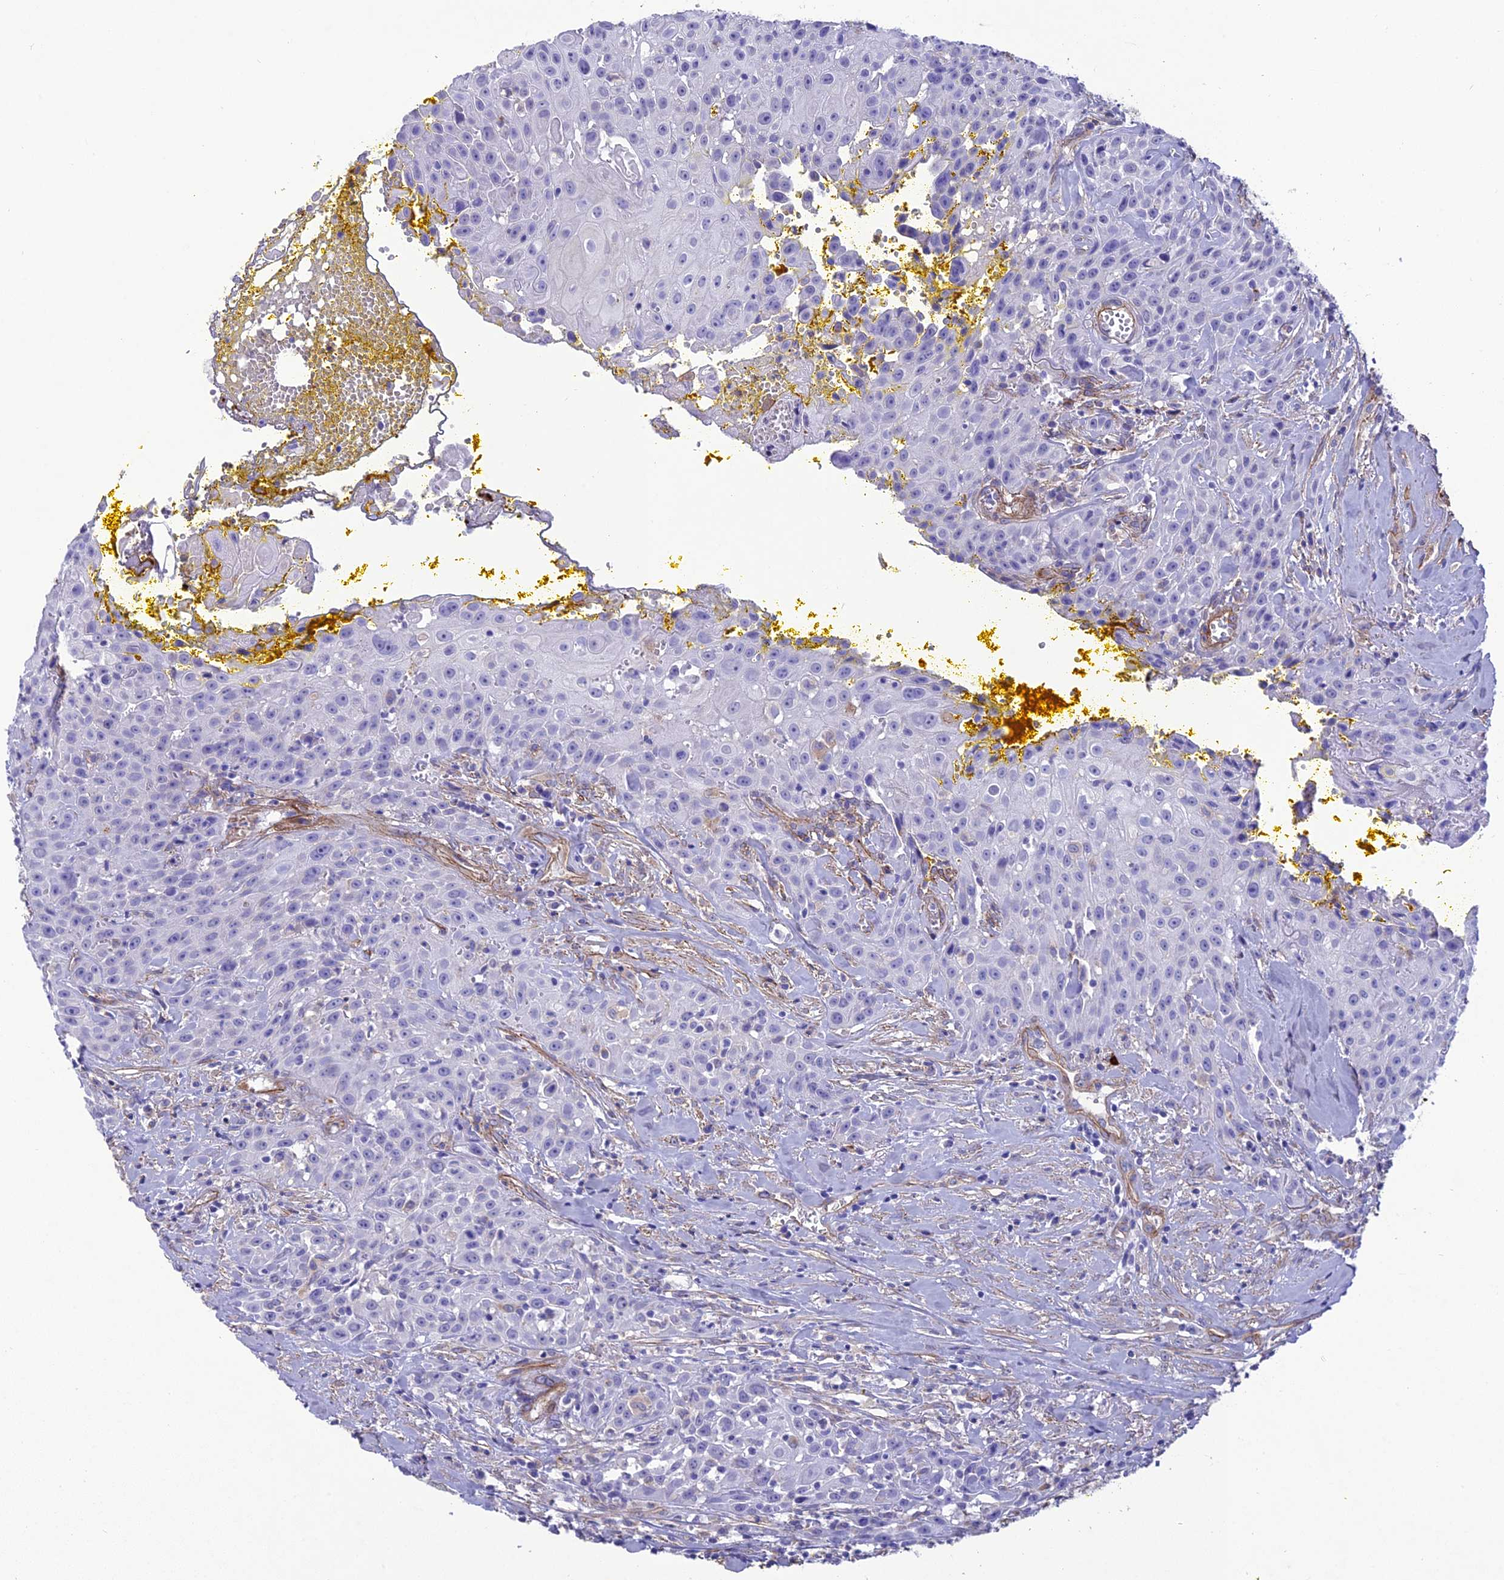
{"staining": {"intensity": "negative", "quantity": "none", "location": "none"}, "tissue": "head and neck cancer", "cell_type": "Tumor cells", "image_type": "cancer", "snomed": [{"axis": "morphology", "description": "Squamous cell carcinoma, NOS"}, {"axis": "topography", "description": "Oral tissue"}, {"axis": "topography", "description": "Head-Neck"}], "caption": "The image exhibits no significant positivity in tumor cells of head and neck cancer.", "gene": "TNS1", "patient": {"sex": "female", "age": 82}}